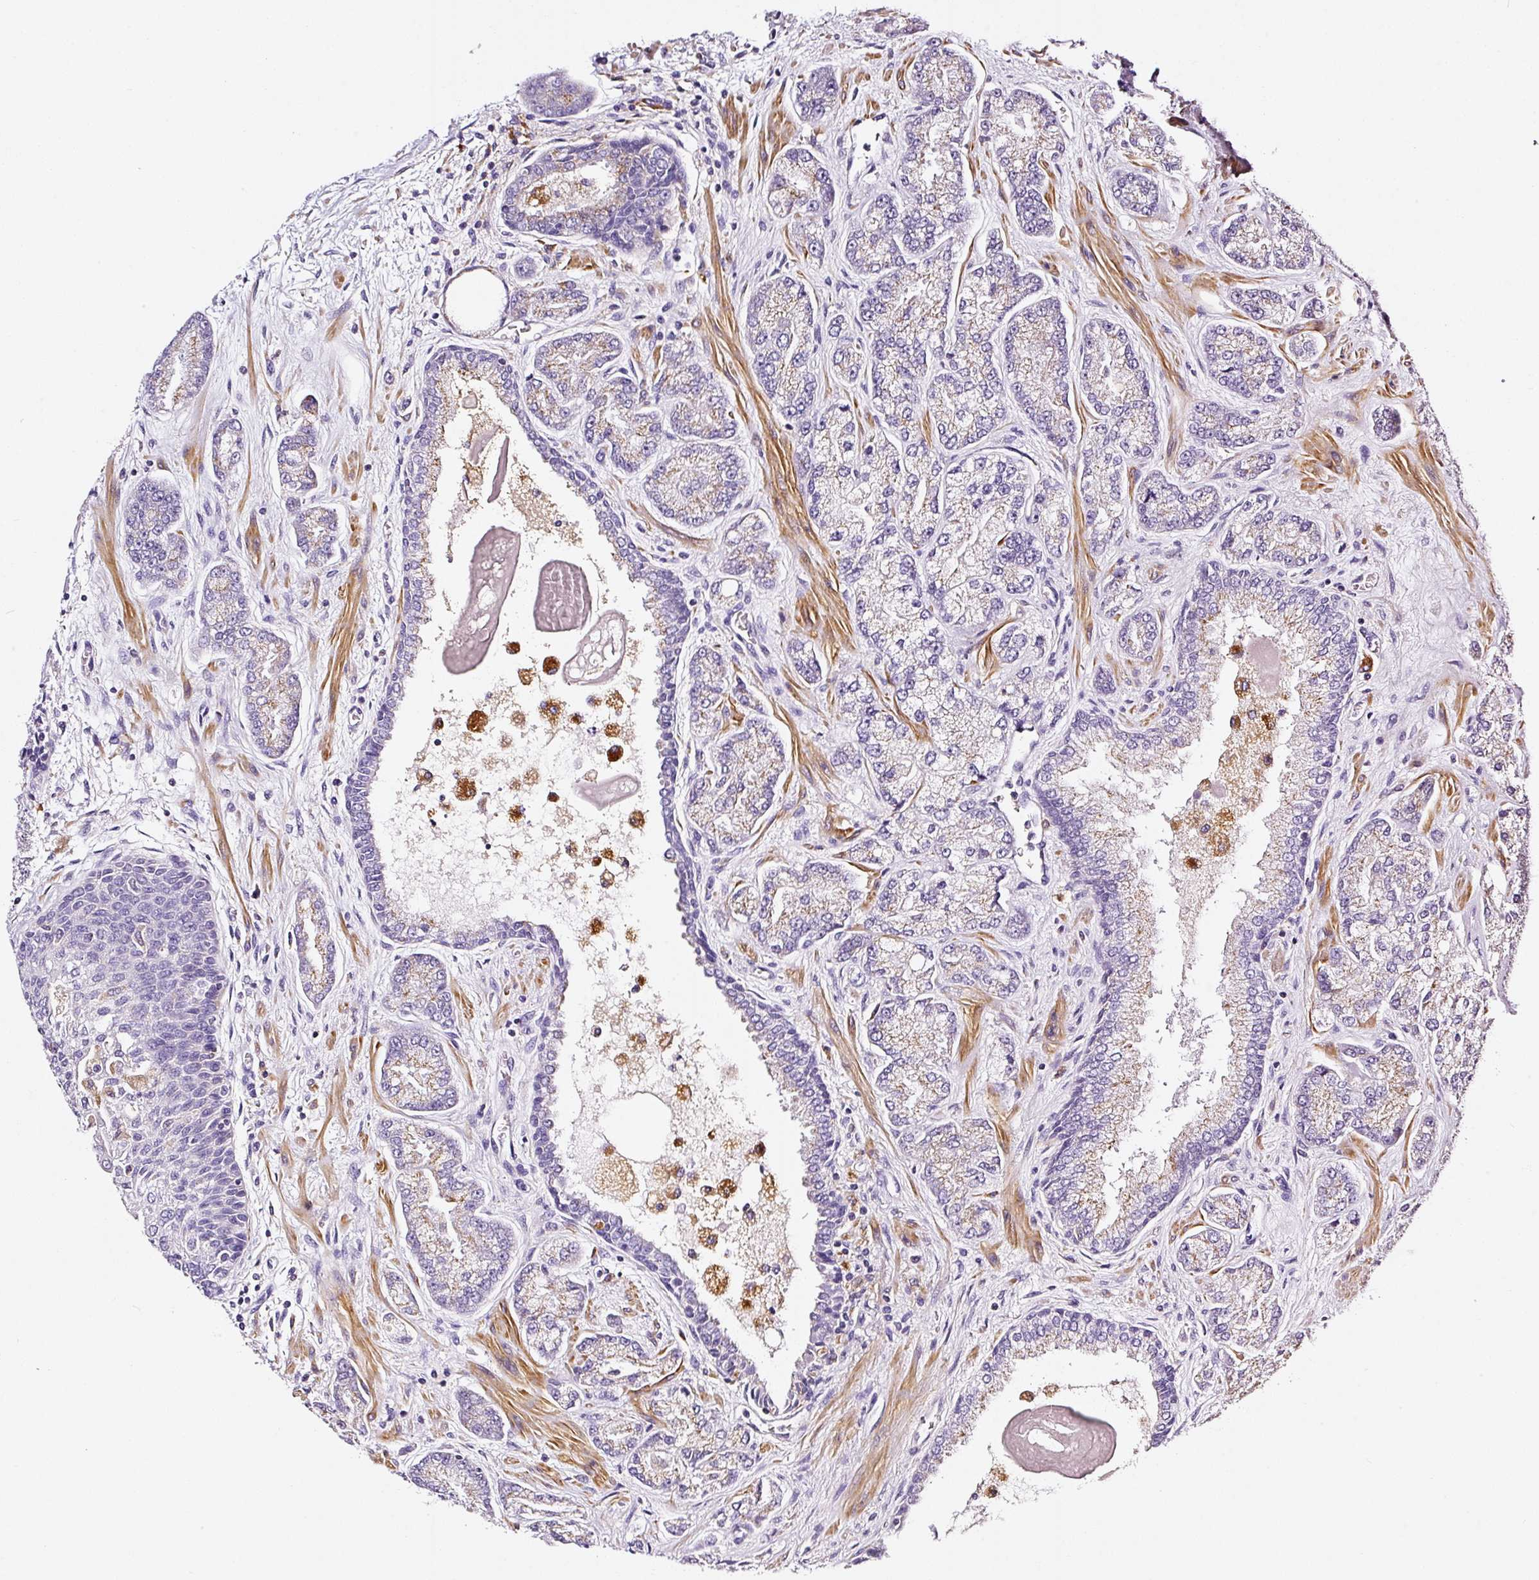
{"staining": {"intensity": "negative", "quantity": "none", "location": "none"}, "tissue": "prostate cancer", "cell_type": "Tumor cells", "image_type": "cancer", "snomed": [{"axis": "morphology", "description": "Adenocarcinoma, High grade"}, {"axis": "topography", "description": "Prostate"}], "caption": "DAB immunohistochemical staining of prostate cancer (adenocarcinoma (high-grade)) shows no significant staining in tumor cells. The staining is performed using DAB brown chromogen with nuclei counter-stained in using hematoxylin.", "gene": "CYB561A3", "patient": {"sex": "male", "age": 68}}